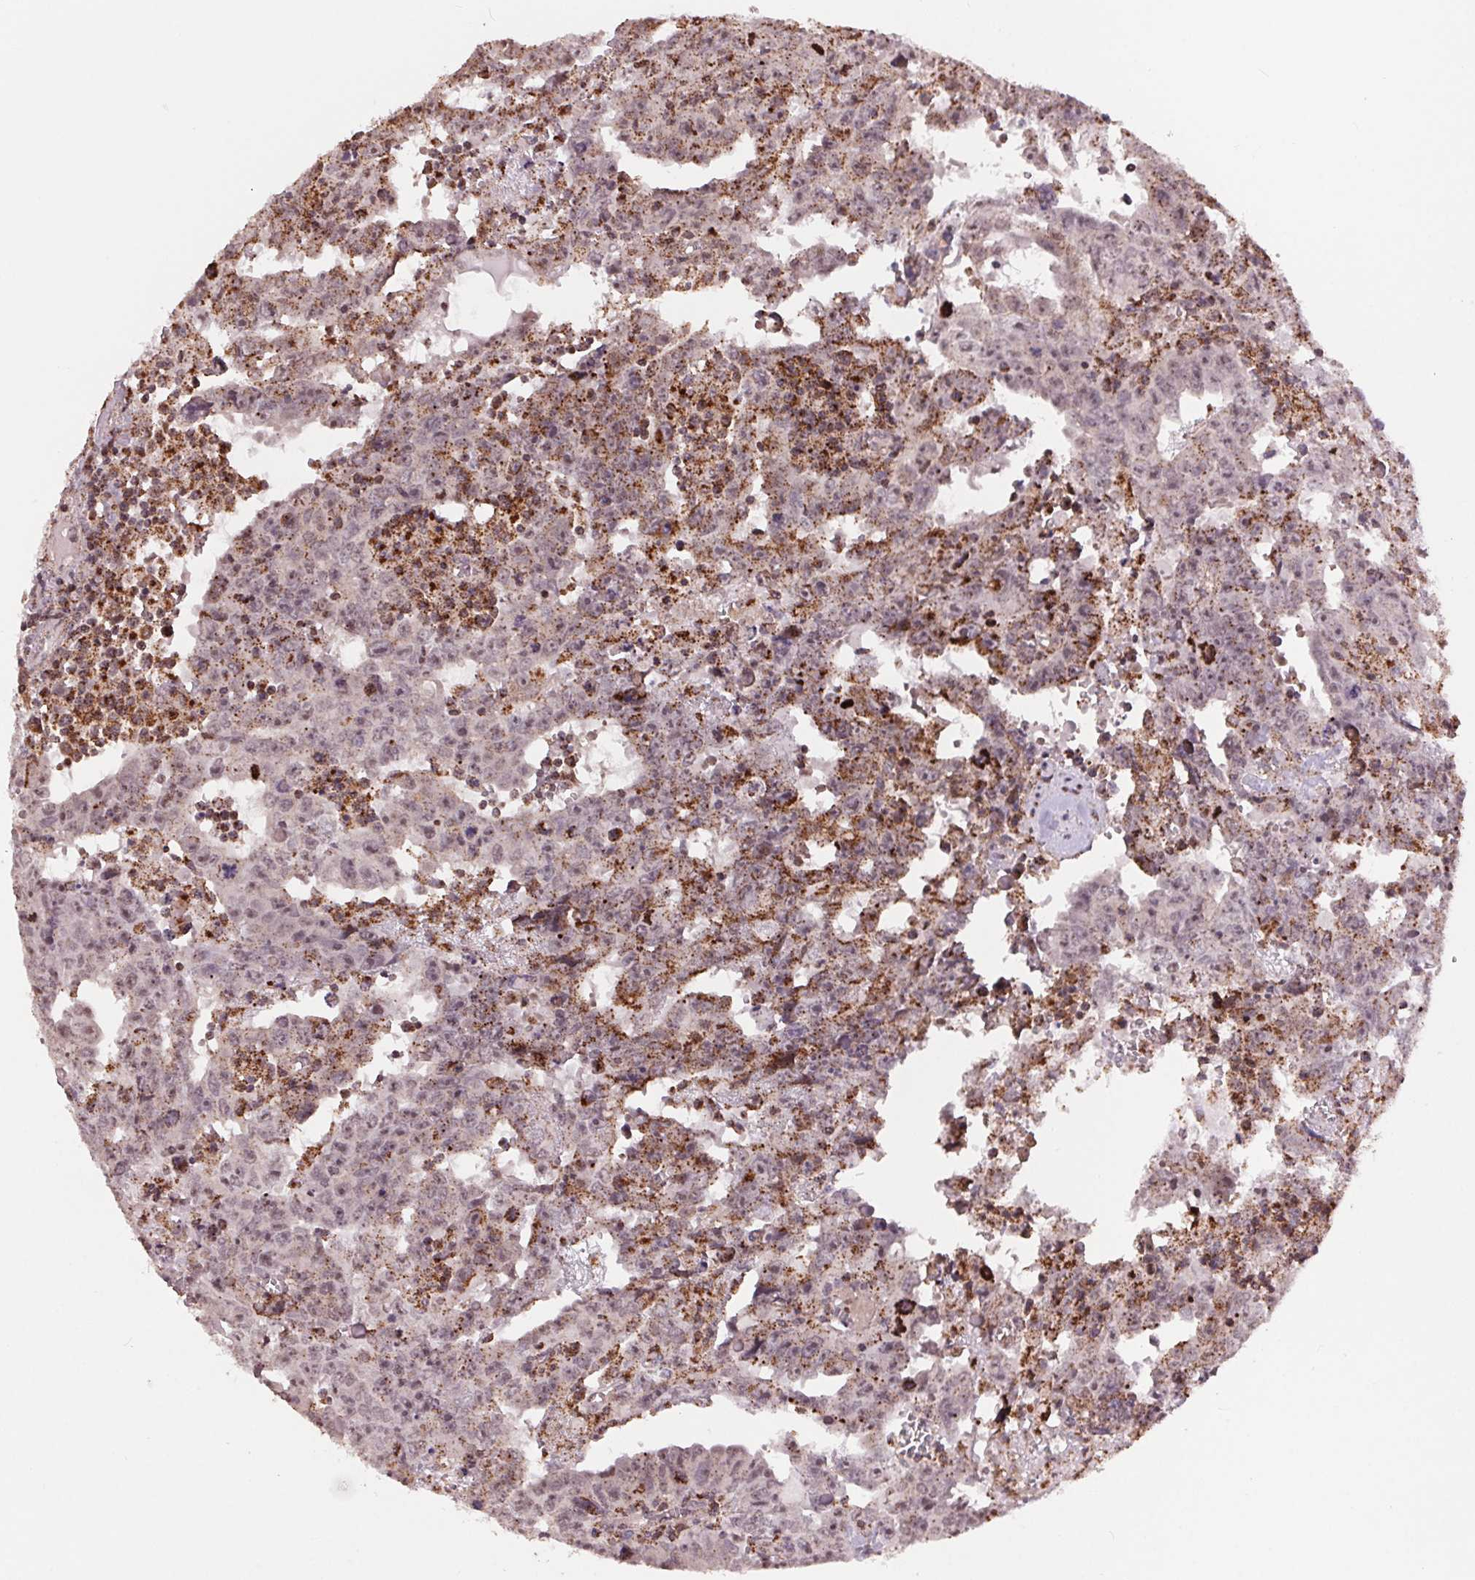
{"staining": {"intensity": "moderate", "quantity": "25%-75%", "location": "cytoplasmic/membranous"}, "tissue": "testis cancer", "cell_type": "Tumor cells", "image_type": "cancer", "snomed": [{"axis": "morphology", "description": "Carcinoma, Embryonal, NOS"}, {"axis": "topography", "description": "Testis"}], "caption": "Testis cancer (embryonal carcinoma) tissue shows moderate cytoplasmic/membranous expression in about 25%-75% of tumor cells, visualized by immunohistochemistry.", "gene": "CHMP4B", "patient": {"sex": "male", "age": 22}}